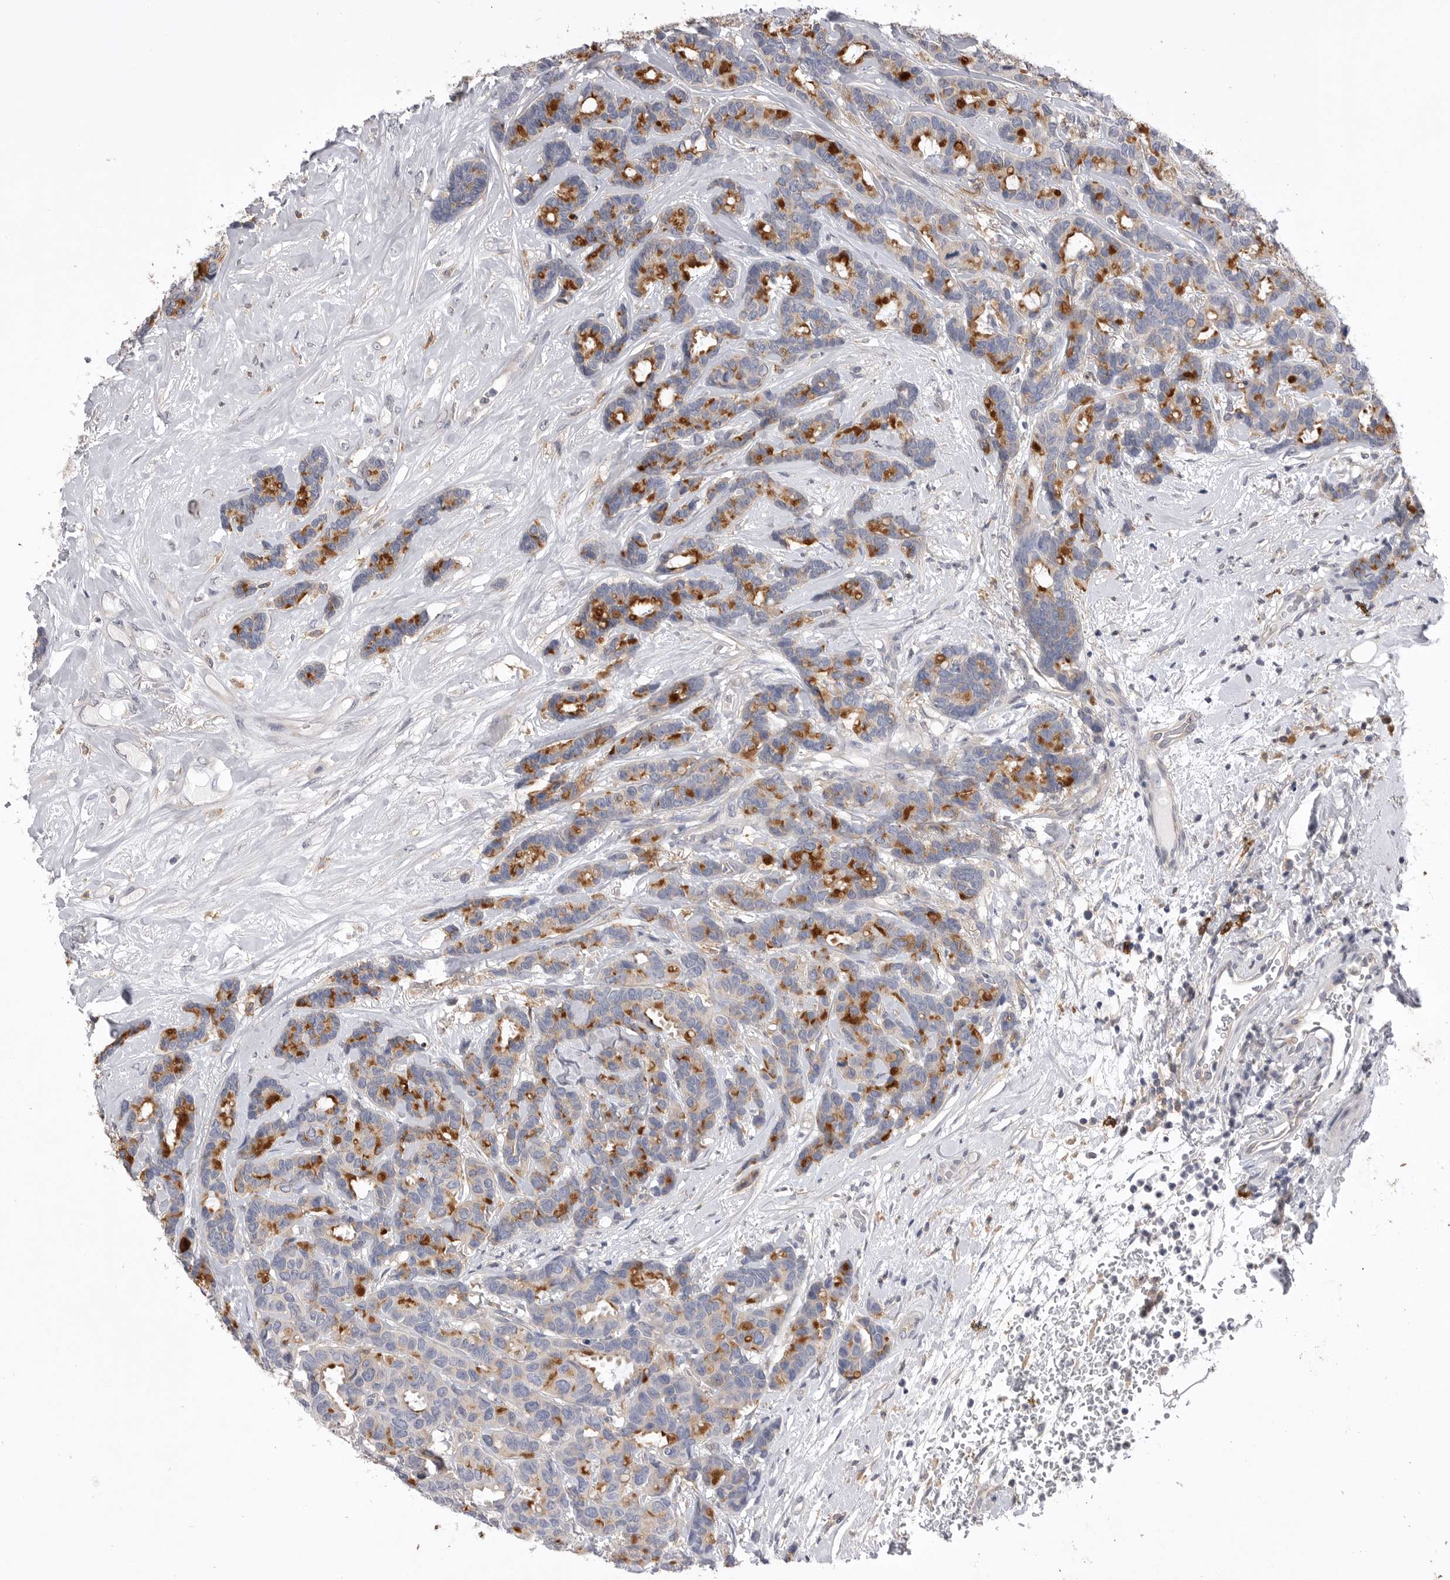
{"staining": {"intensity": "moderate", "quantity": "25%-75%", "location": "cytoplasmic/membranous"}, "tissue": "breast cancer", "cell_type": "Tumor cells", "image_type": "cancer", "snomed": [{"axis": "morphology", "description": "Duct carcinoma"}, {"axis": "topography", "description": "Breast"}], "caption": "Immunohistochemistry (IHC) of breast cancer (invasive ductal carcinoma) displays medium levels of moderate cytoplasmic/membranous expression in about 25%-75% of tumor cells.", "gene": "VAC14", "patient": {"sex": "female", "age": 87}}